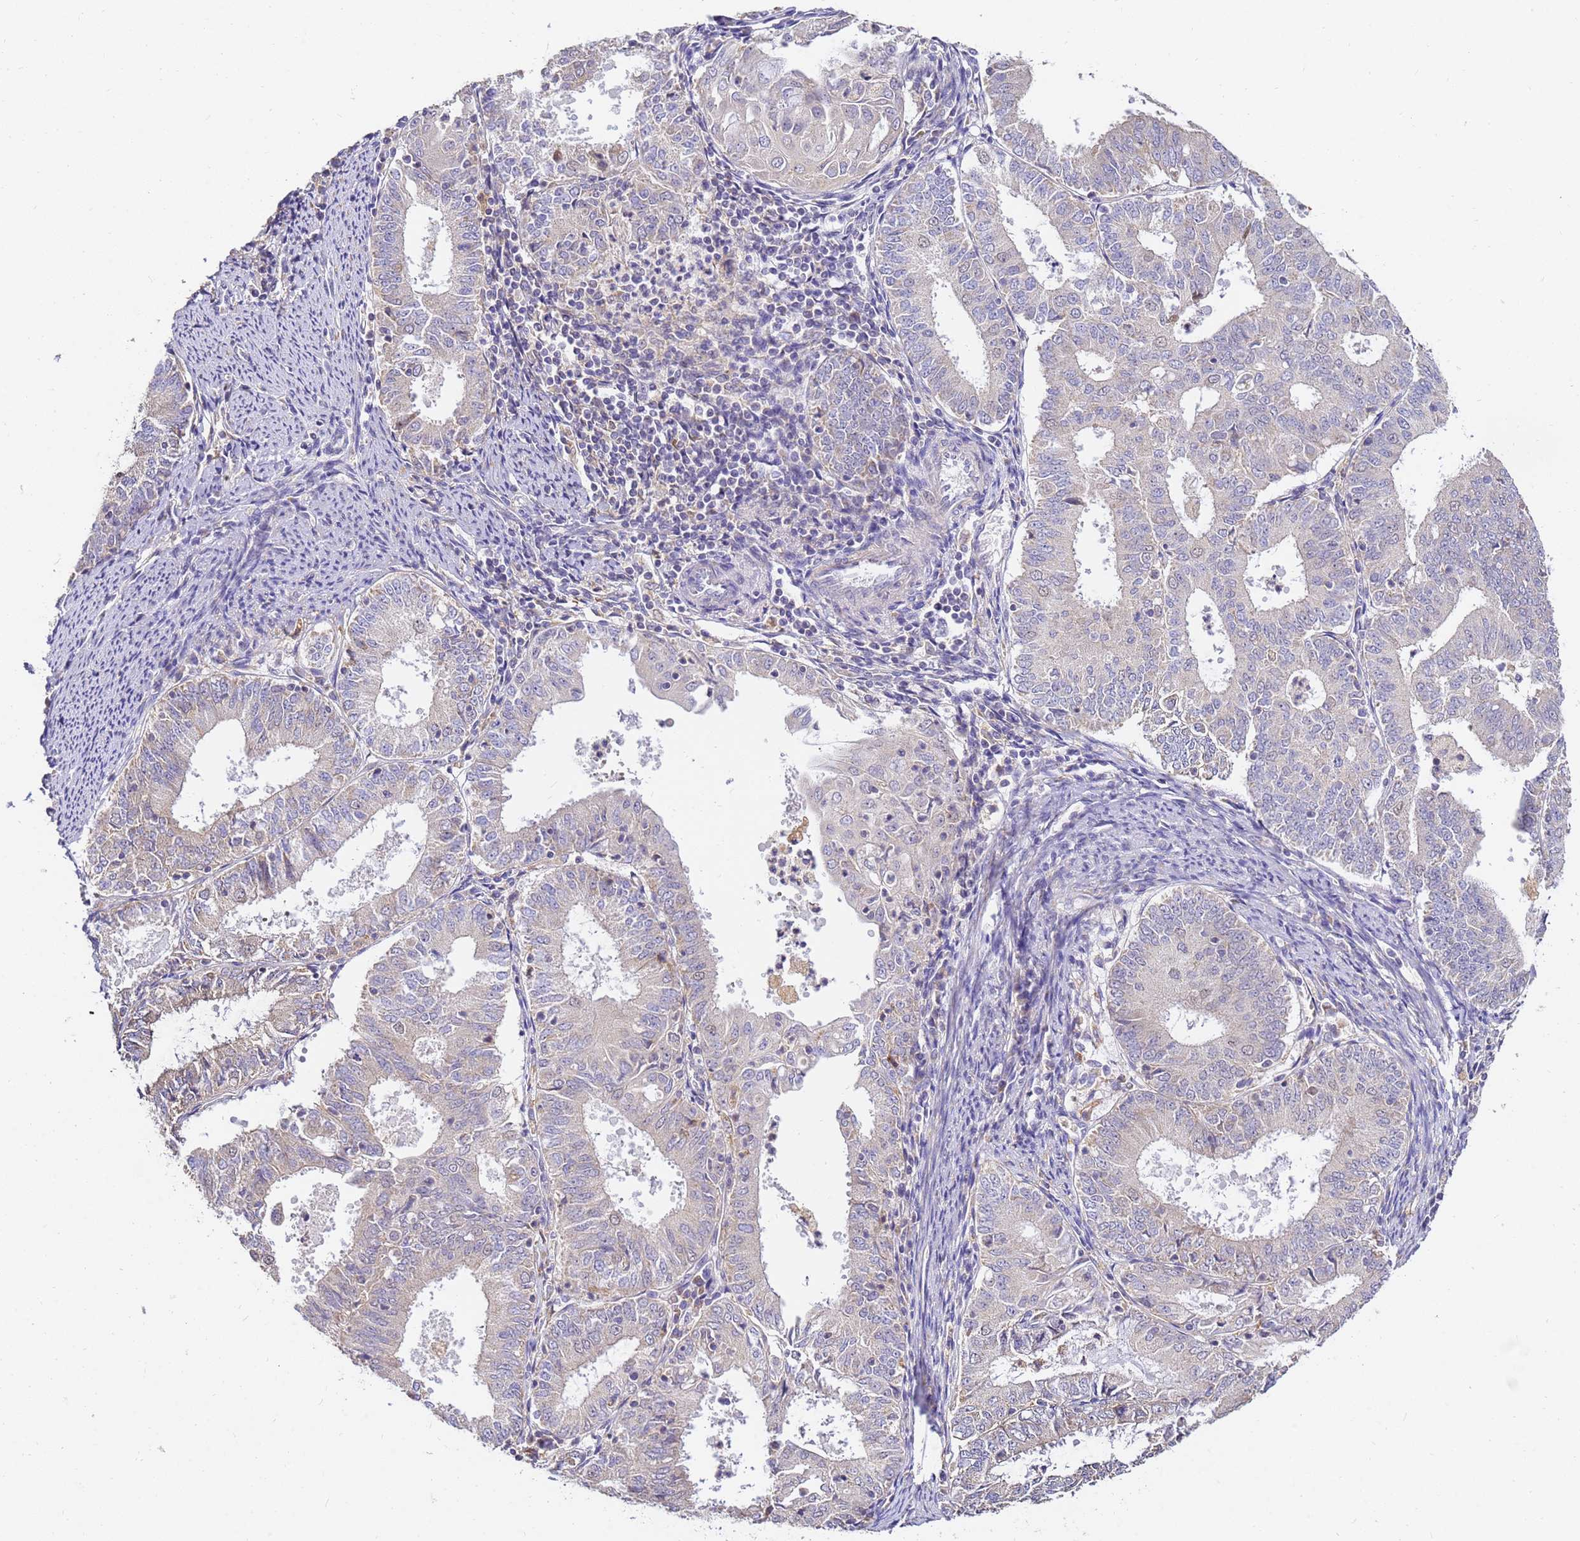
{"staining": {"intensity": "negative", "quantity": "none", "location": "none"}, "tissue": "endometrial cancer", "cell_type": "Tumor cells", "image_type": "cancer", "snomed": [{"axis": "morphology", "description": "Adenocarcinoma, NOS"}, {"axis": "topography", "description": "Endometrium"}], "caption": "Immunohistochemistry (IHC) histopathology image of neoplastic tissue: human endometrial cancer stained with DAB shows no significant protein positivity in tumor cells.", "gene": "ARL8B", "patient": {"sex": "female", "age": 57}}